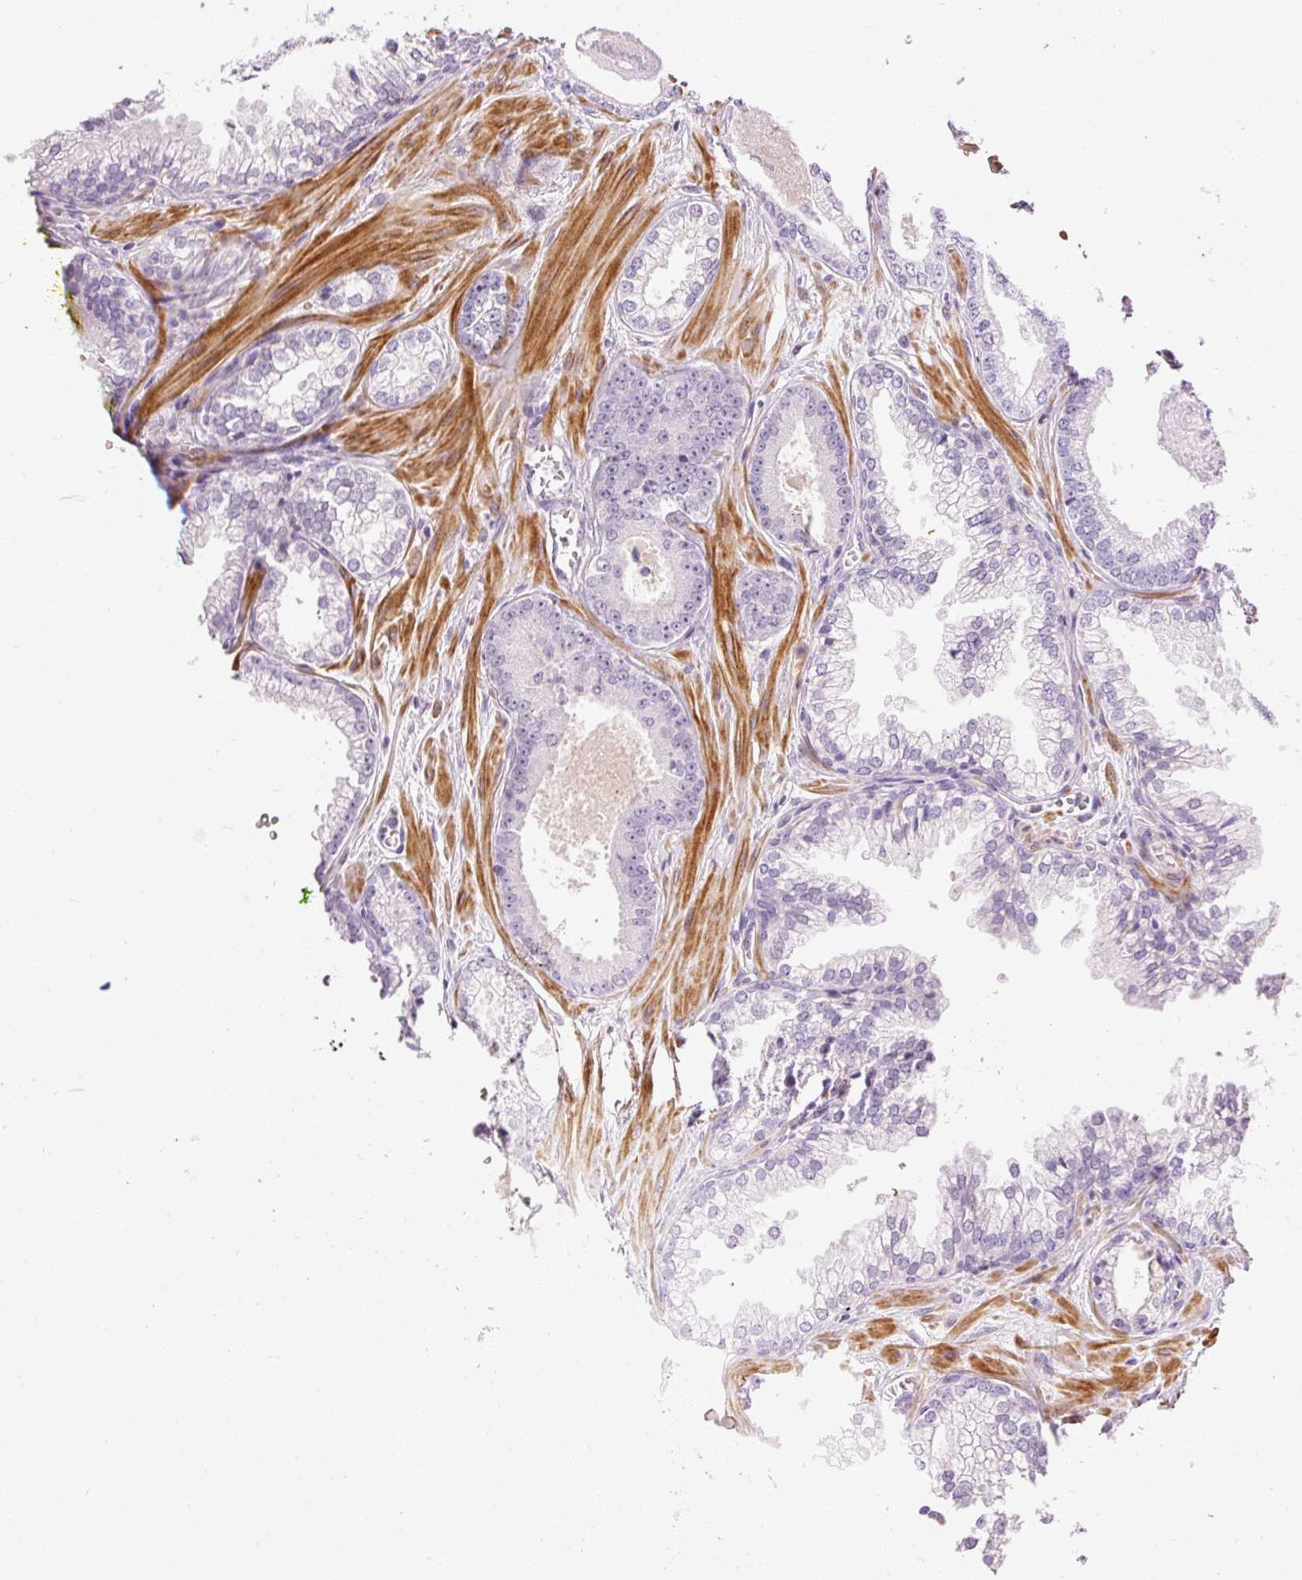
{"staining": {"intensity": "negative", "quantity": "none", "location": "none"}, "tissue": "prostate cancer", "cell_type": "Tumor cells", "image_type": "cancer", "snomed": [{"axis": "morphology", "description": "Adenocarcinoma, Low grade"}, {"axis": "topography", "description": "Prostate"}], "caption": "Photomicrograph shows no significant protein staining in tumor cells of prostate adenocarcinoma (low-grade).", "gene": "HNF1A", "patient": {"sex": "male", "age": 60}}